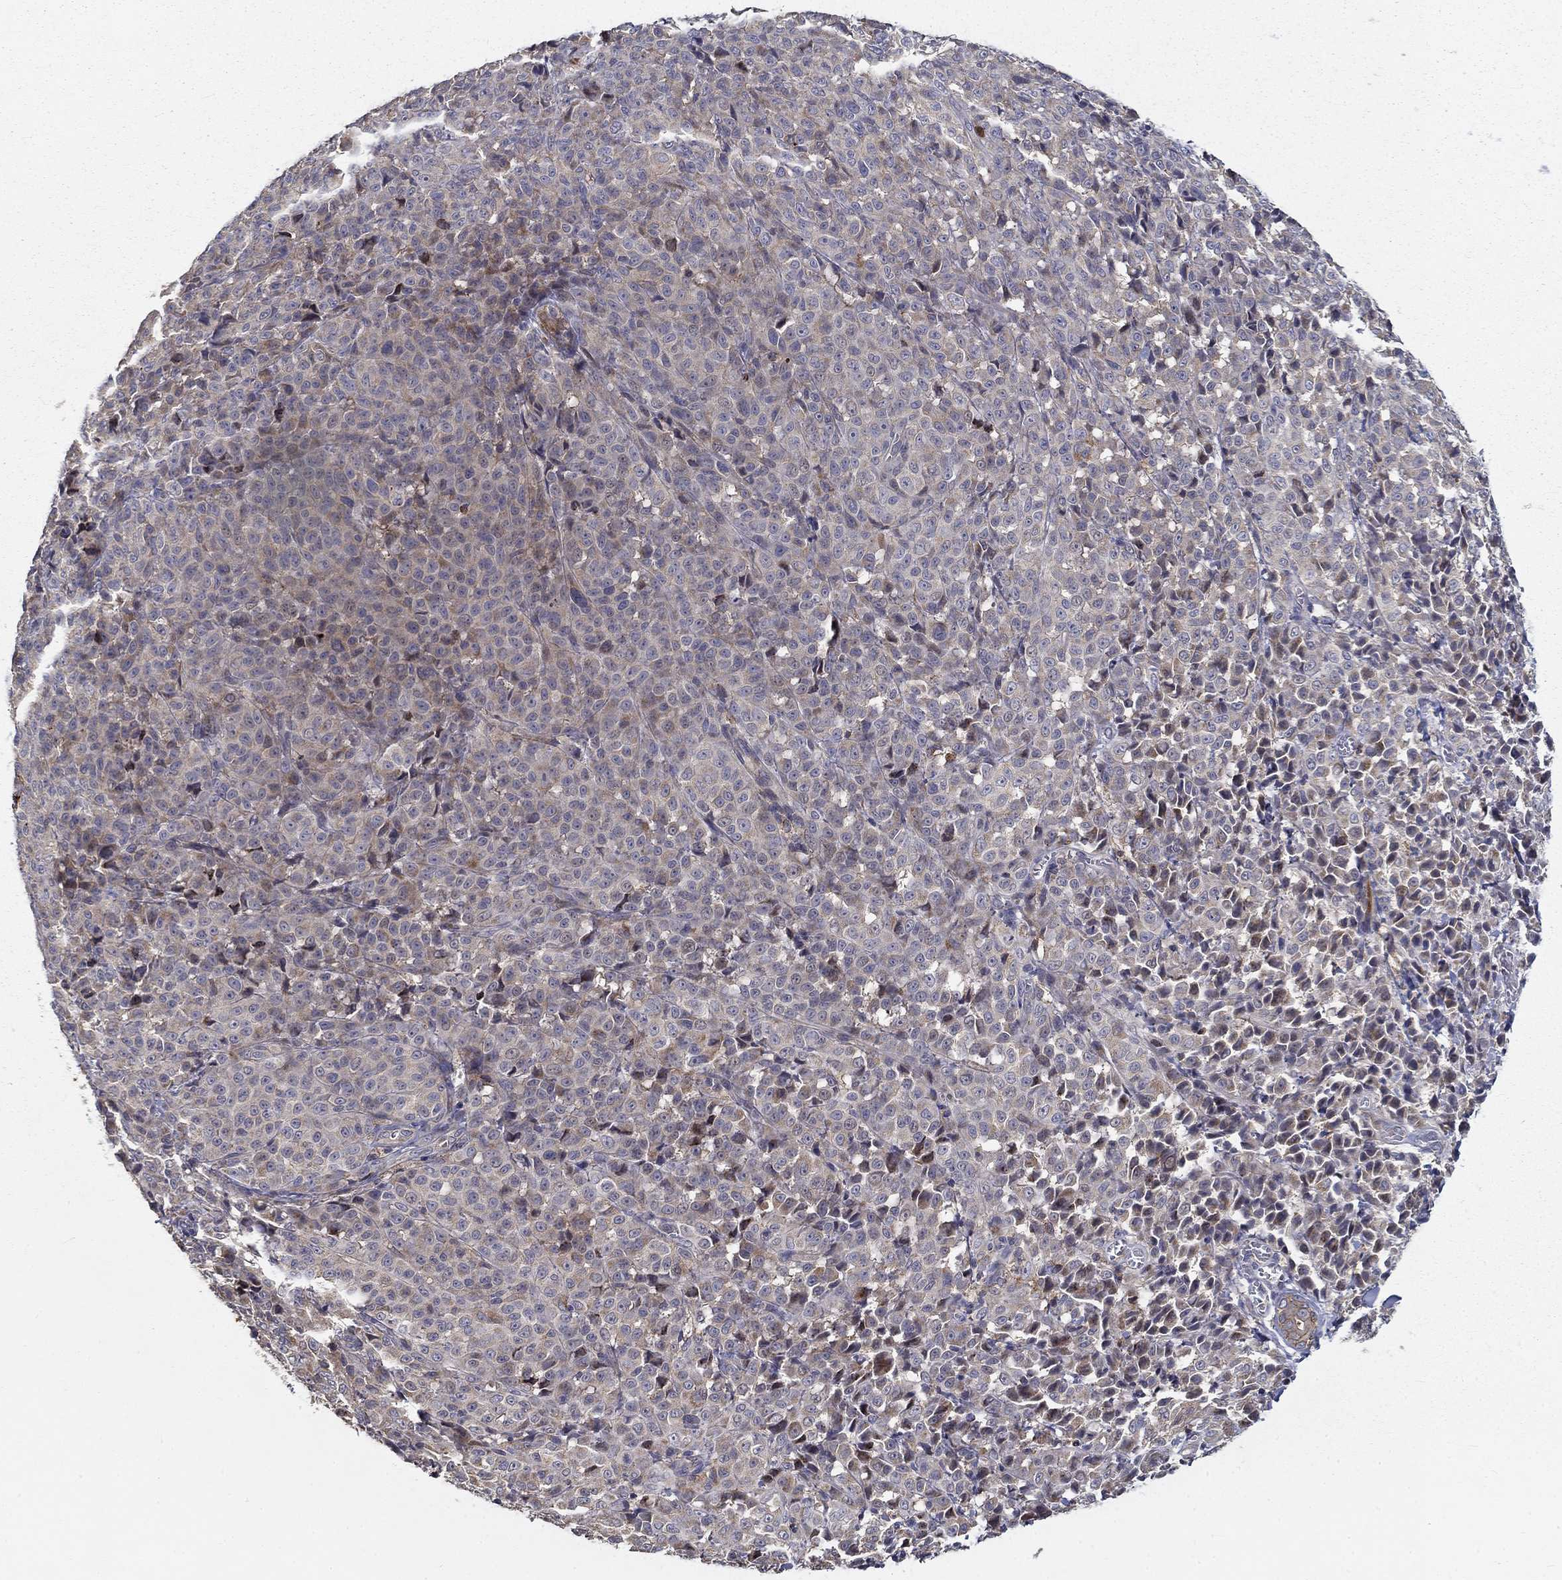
{"staining": {"intensity": "negative", "quantity": "none", "location": "none"}, "tissue": "melanoma", "cell_type": "Tumor cells", "image_type": "cancer", "snomed": [{"axis": "morphology", "description": "Malignant melanoma, NOS"}, {"axis": "topography", "description": "Skin"}], "caption": "There is no significant staining in tumor cells of melanoma. (DAB immunohistochemistry (IHC) visualized using brightfield microscopy, high magnification).", "gene": "ALDH4A1", "patient": {"sex": "male", "age": 89}}